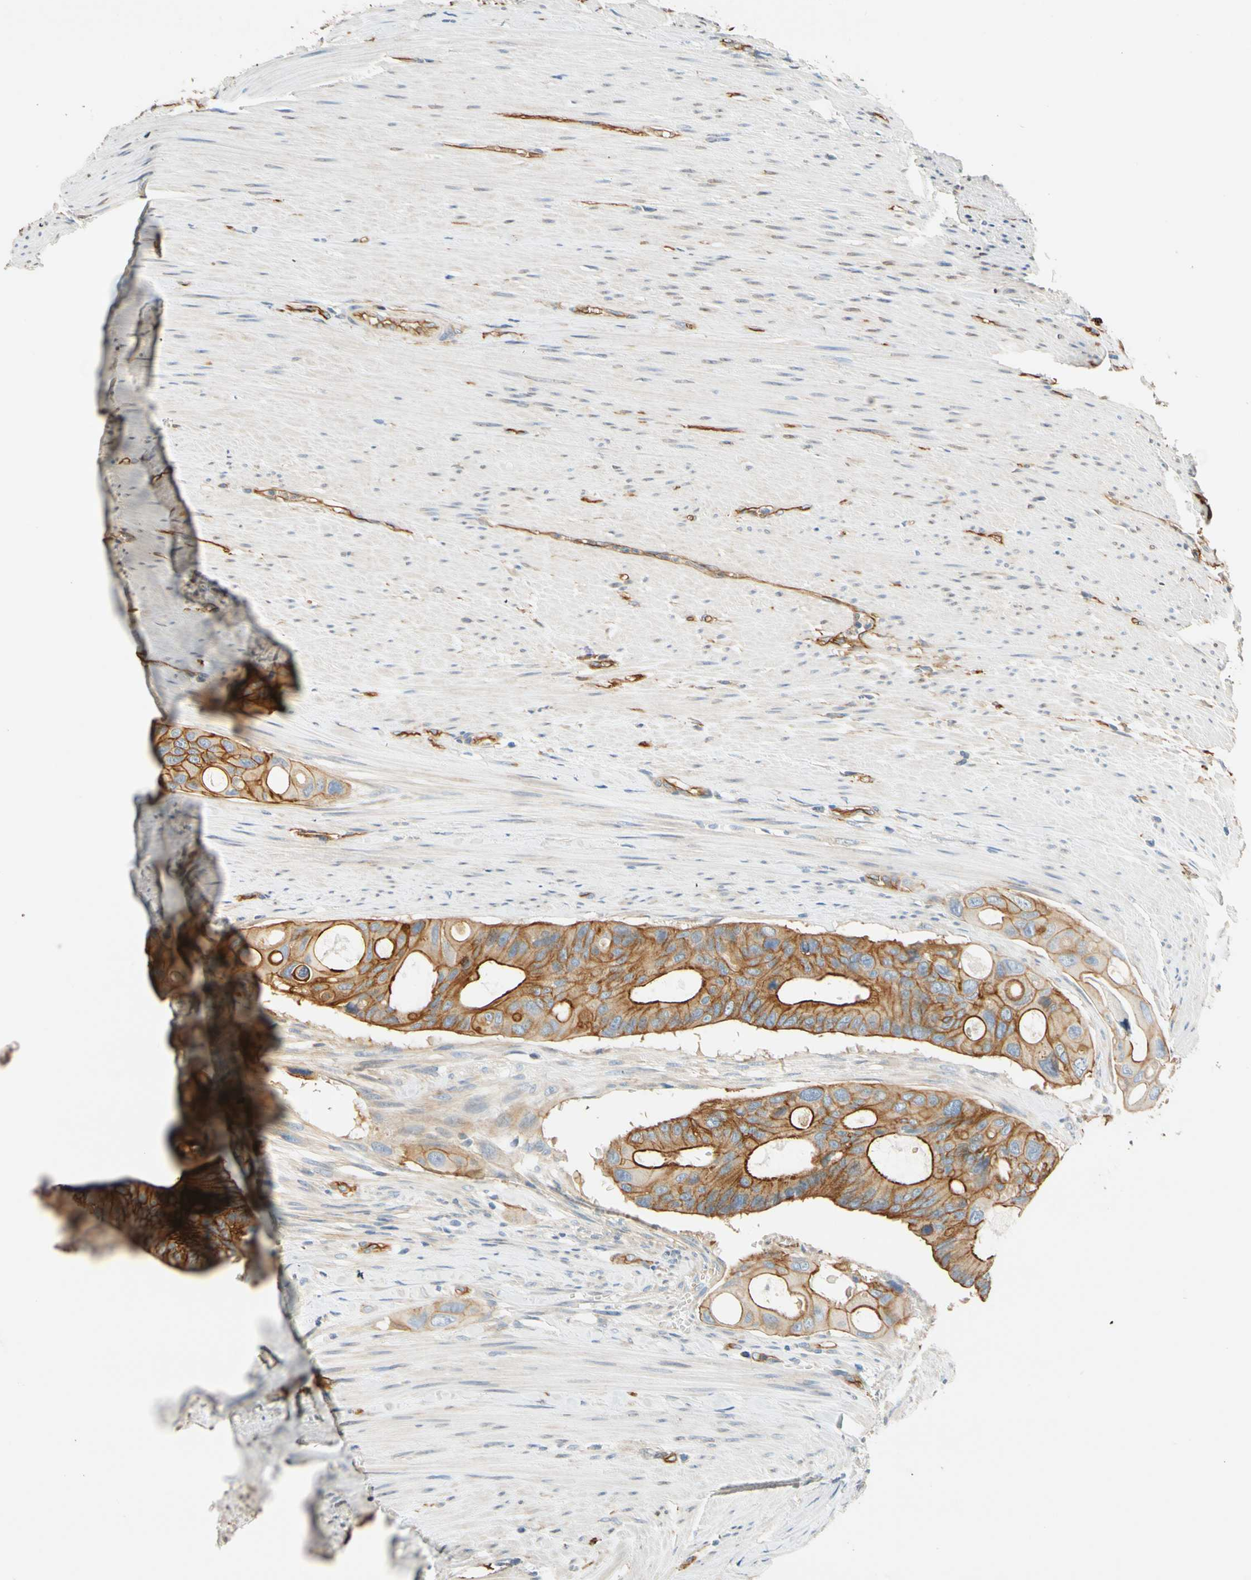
{"staining": {"intensity": "moderate", "quantity": ">75%", "location": "cytoplasmic/membranous"}, "tissue": "colorectal cancer", "cell_type": "Tumor cells", "image_type": "cancer", "snomed": [{"axis": "morphology", "description": "Adenocarcinoma, NOS"}, {"axis": "topography", "description": "Colon"}], "caption": "IHC micrograph of neoplastic tissue: colorectal cancer (adenocarcinoma) stained using IHC displays medium levels of moderate protein expression localized specifically in the cytoplasmic/membranous of tumor cells, appearing as a cytoplasmic/membranous brown color.", "gene": "SPTAN1", "patient": {"sex": "female", "age": 57}}